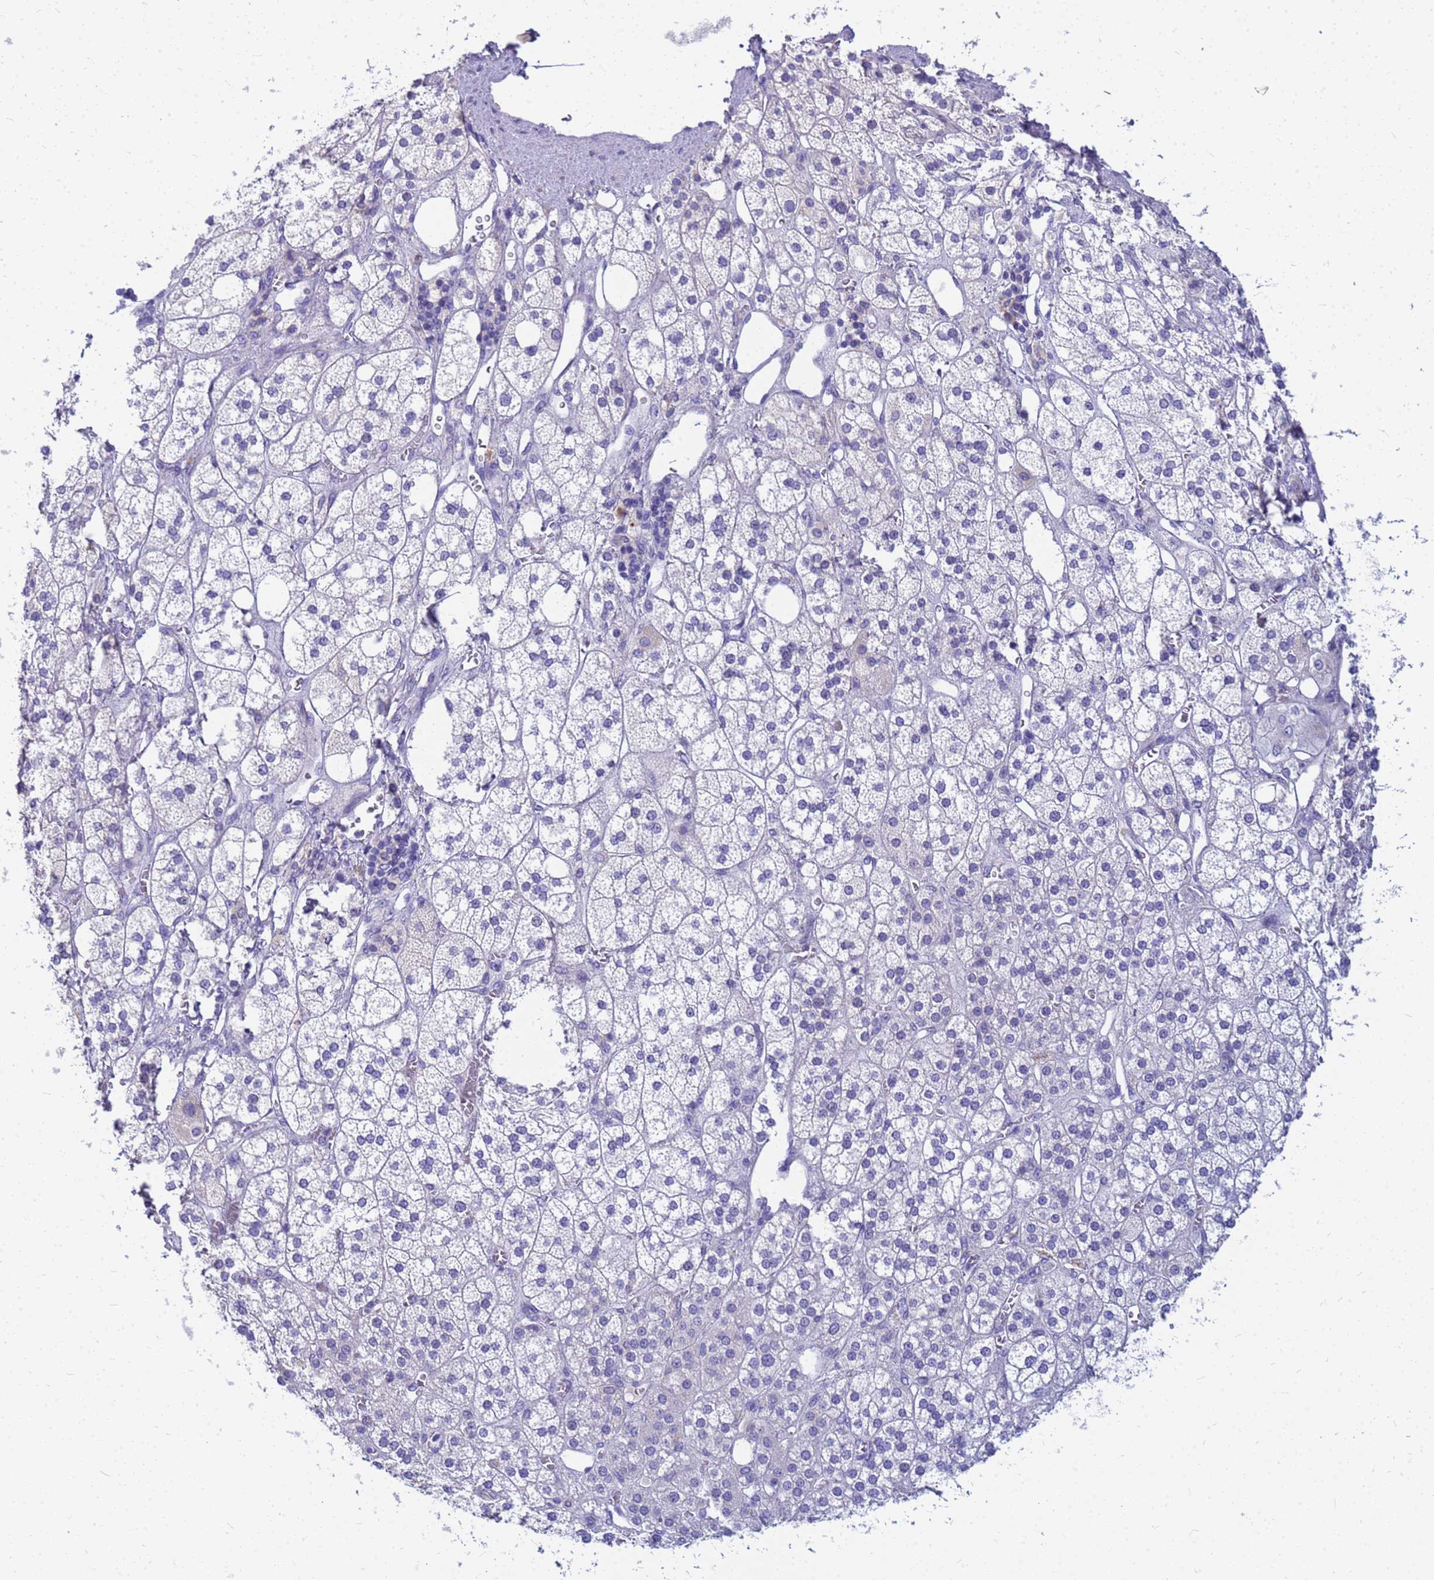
{"staining": {"intensity": "negative", "quantity": "none", "location": "none"}, "tissue": "adrenal gland", "cell_type": "Glandular cells", "image_type": "normal", "snomed": [{"axis": "morphology", "description": "Normal tissue, NOS"}, {"axis": "topography", "description": "Adrenal gland"}], "caption": "The histopathology image displays no significant expression in glandular cells of adrenal gland. (DAB (3,3'-diaminobenzidine) immunohistochemistry (IHC) with hematoxylin counter stain).", "gene": "DPRX", "patient": {"sex": "male", "age": 61}}